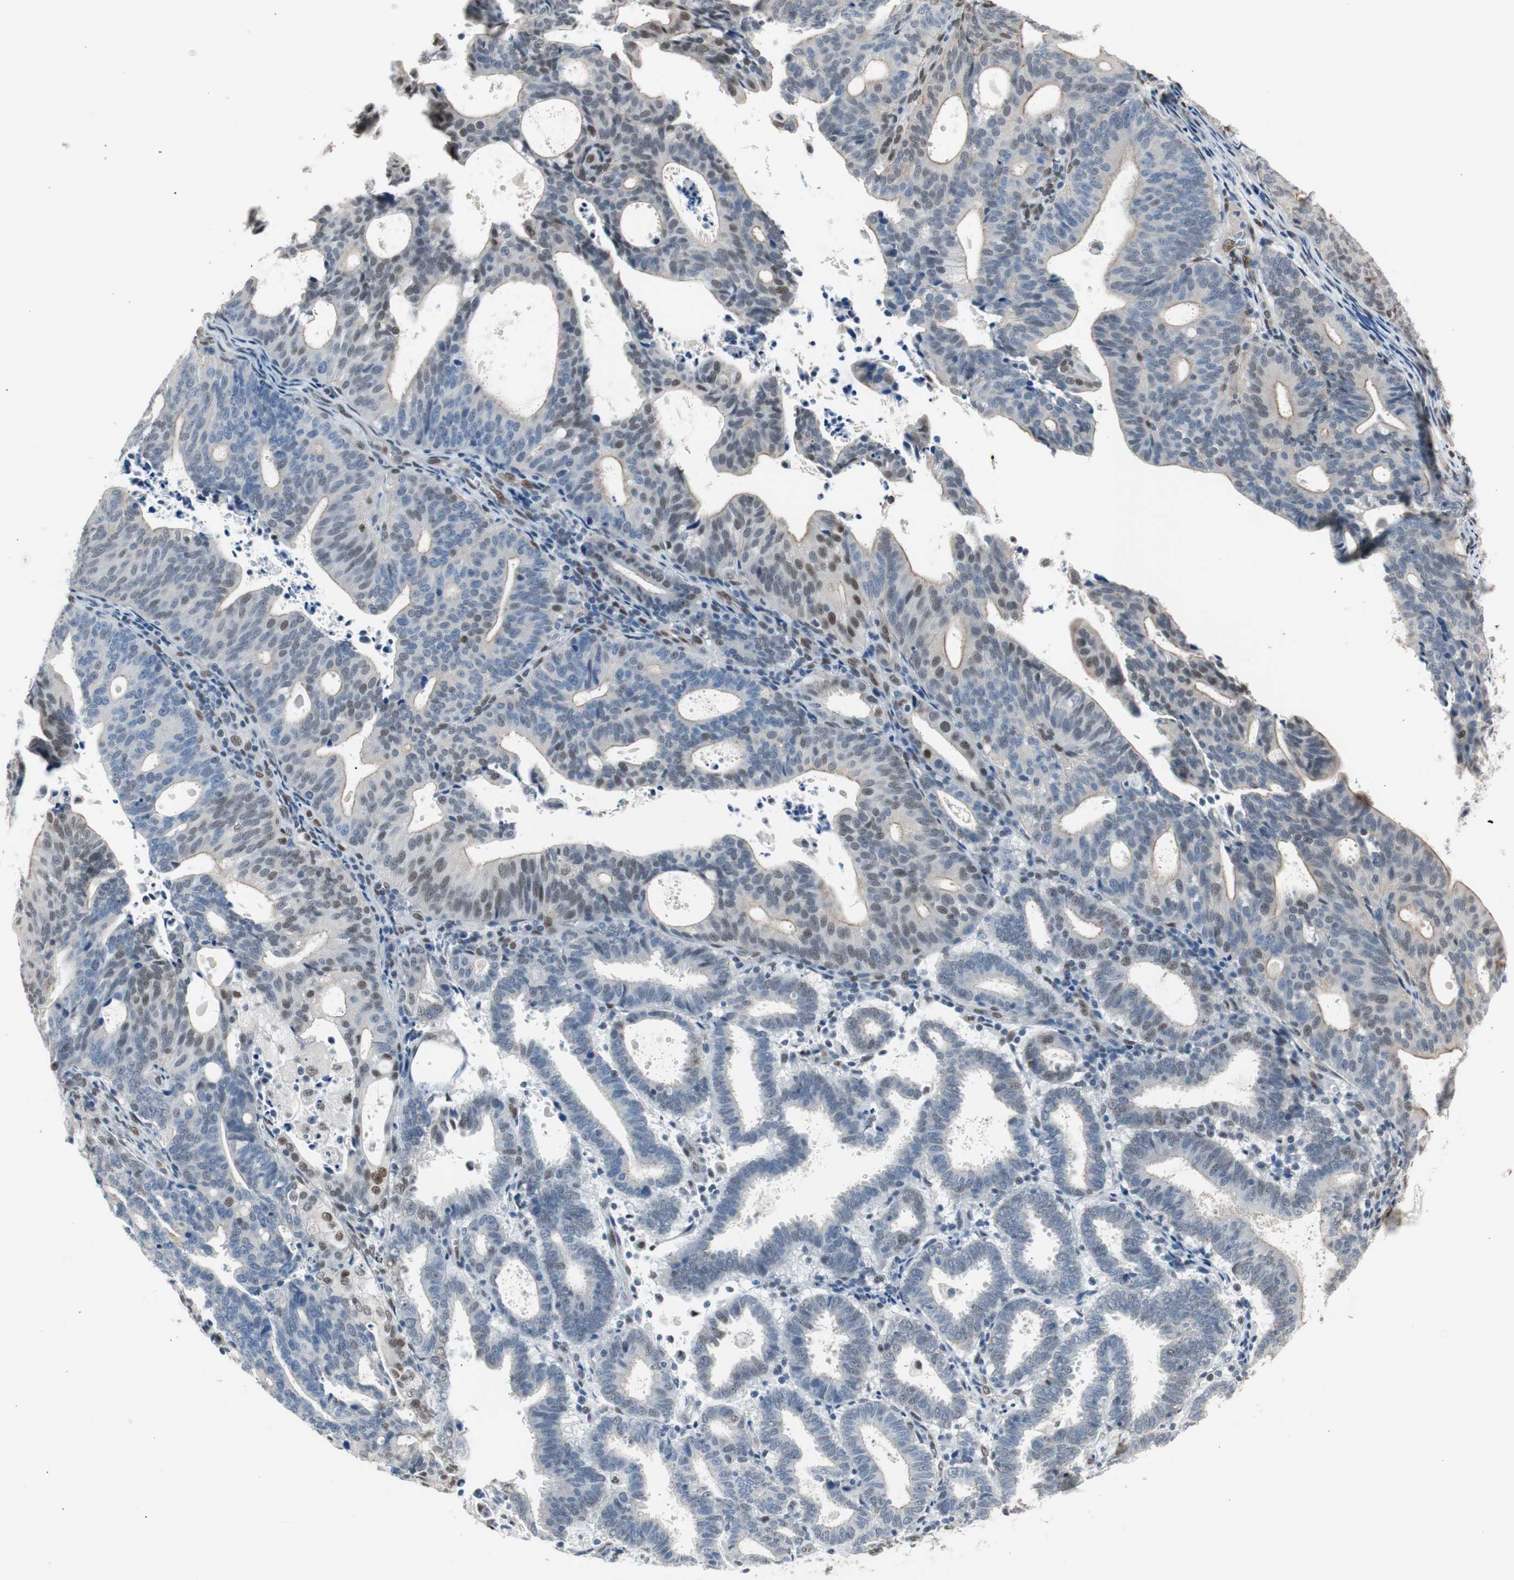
{"staining": {"intensity": "moderate", "quantity": "<25%", "location": "nuclear"}, "tissue": "endometrial cancer", "cell_type": "Tumor cells", "image_type": "cancer", "snomed": [{"axis": "morphology", "description": "Adenocarcinoma, NOS"}, {"axis": "topography", "description": "Uterus"}], "caption": "This is a photomicrograph of immunohistochemistry (IHC) staining of adenocarcinoma (endometrial), which shows moderate staining in the nuclear of tumor cells.", "gene": "PML", "patient": {"sex": "female", "age": 83}}